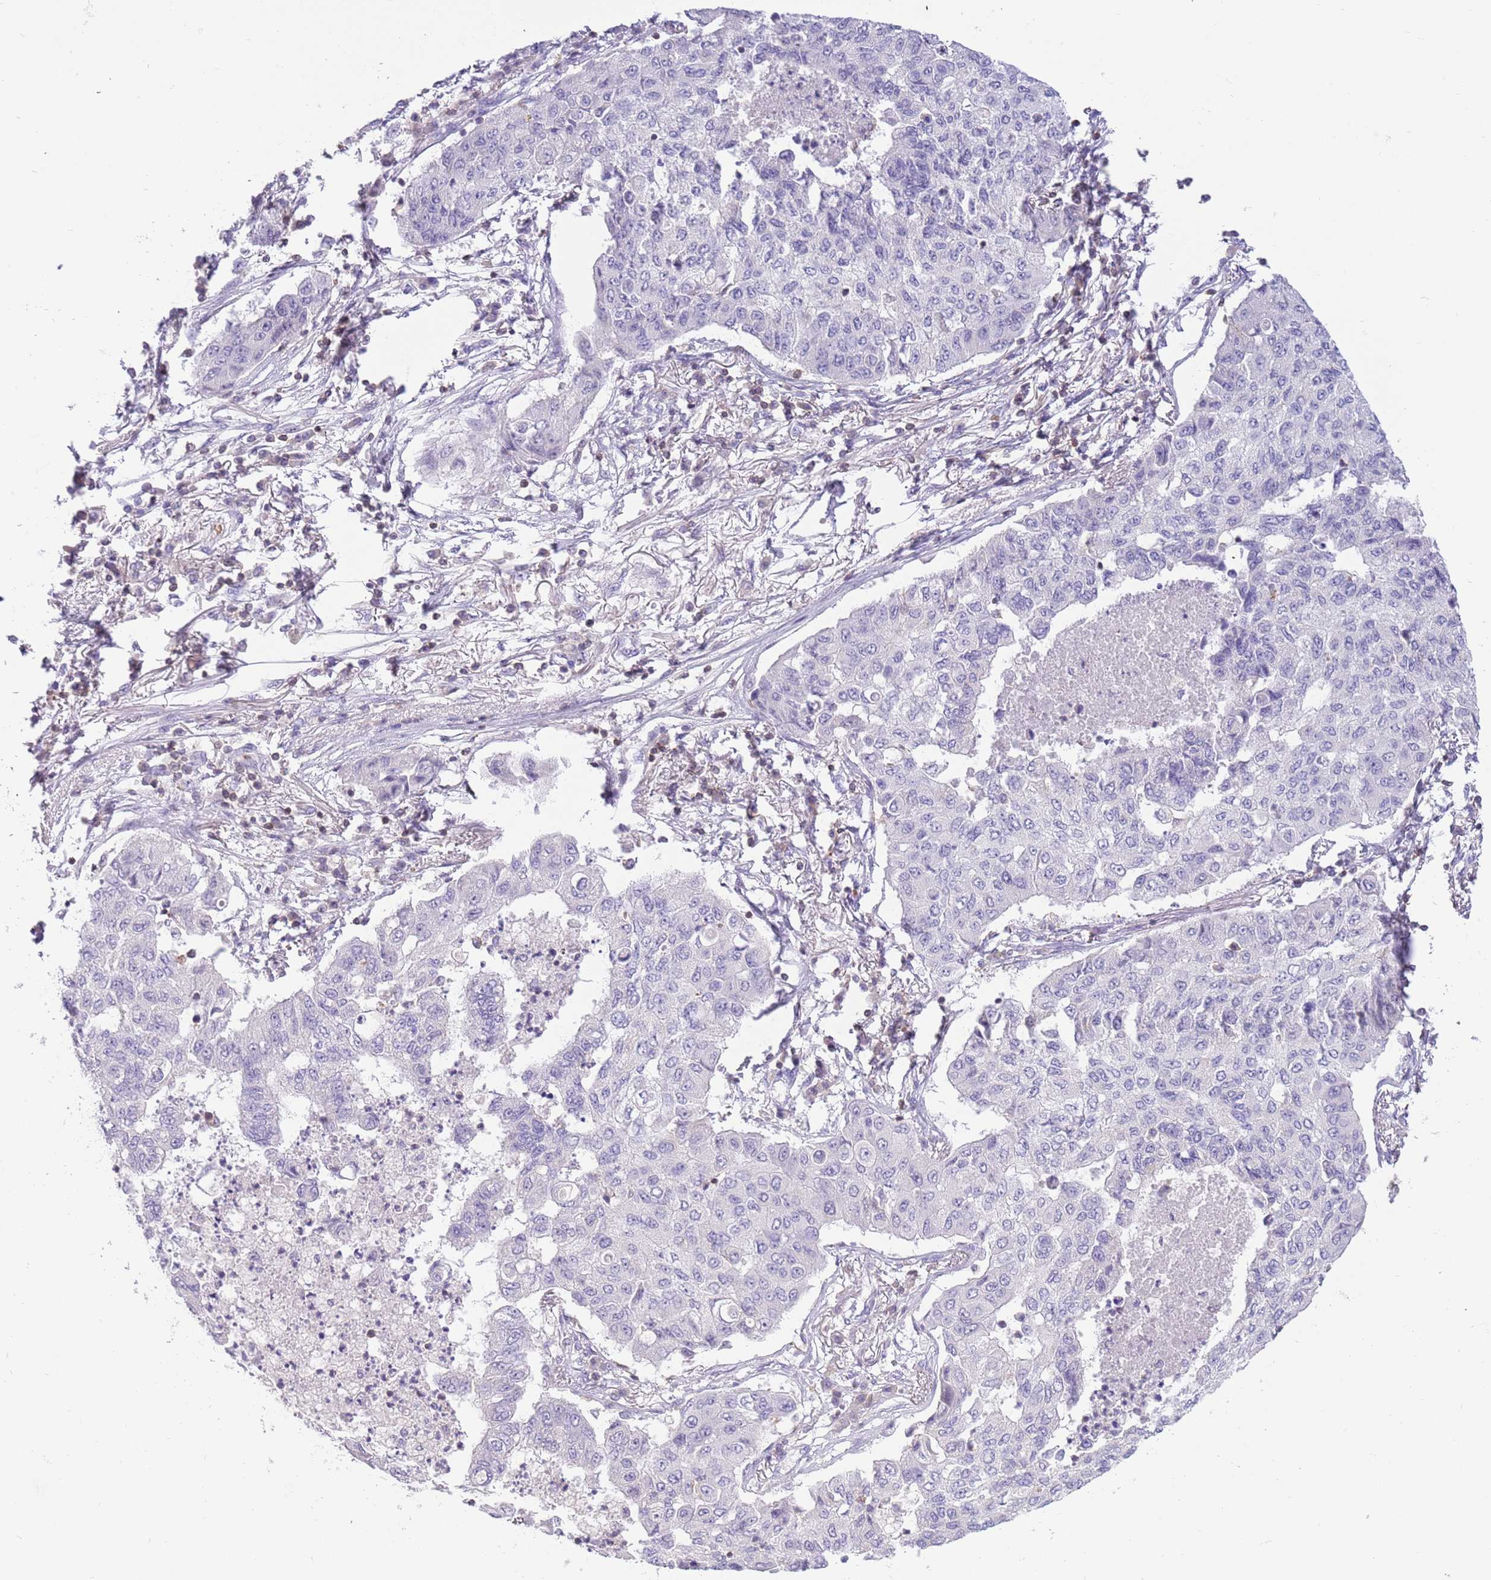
{"staining": {"intensity": "negative", "quantity": "none", "location": "none"}, "tissue": "lung cancer", "cell_type": "Tumor cells", "image_type": "cancer", "snomed": [{"axis": "morphology", "description": "Squamous cell carcinoma, NOS"}, {"axis": "topography", "description": "Lung"}], "caption": "Protein analysis of lung cancer reveals no significant positivity in tumor cells.", "gene": "OR4Q3", "patient": {"sex": "male", "age": 74}}